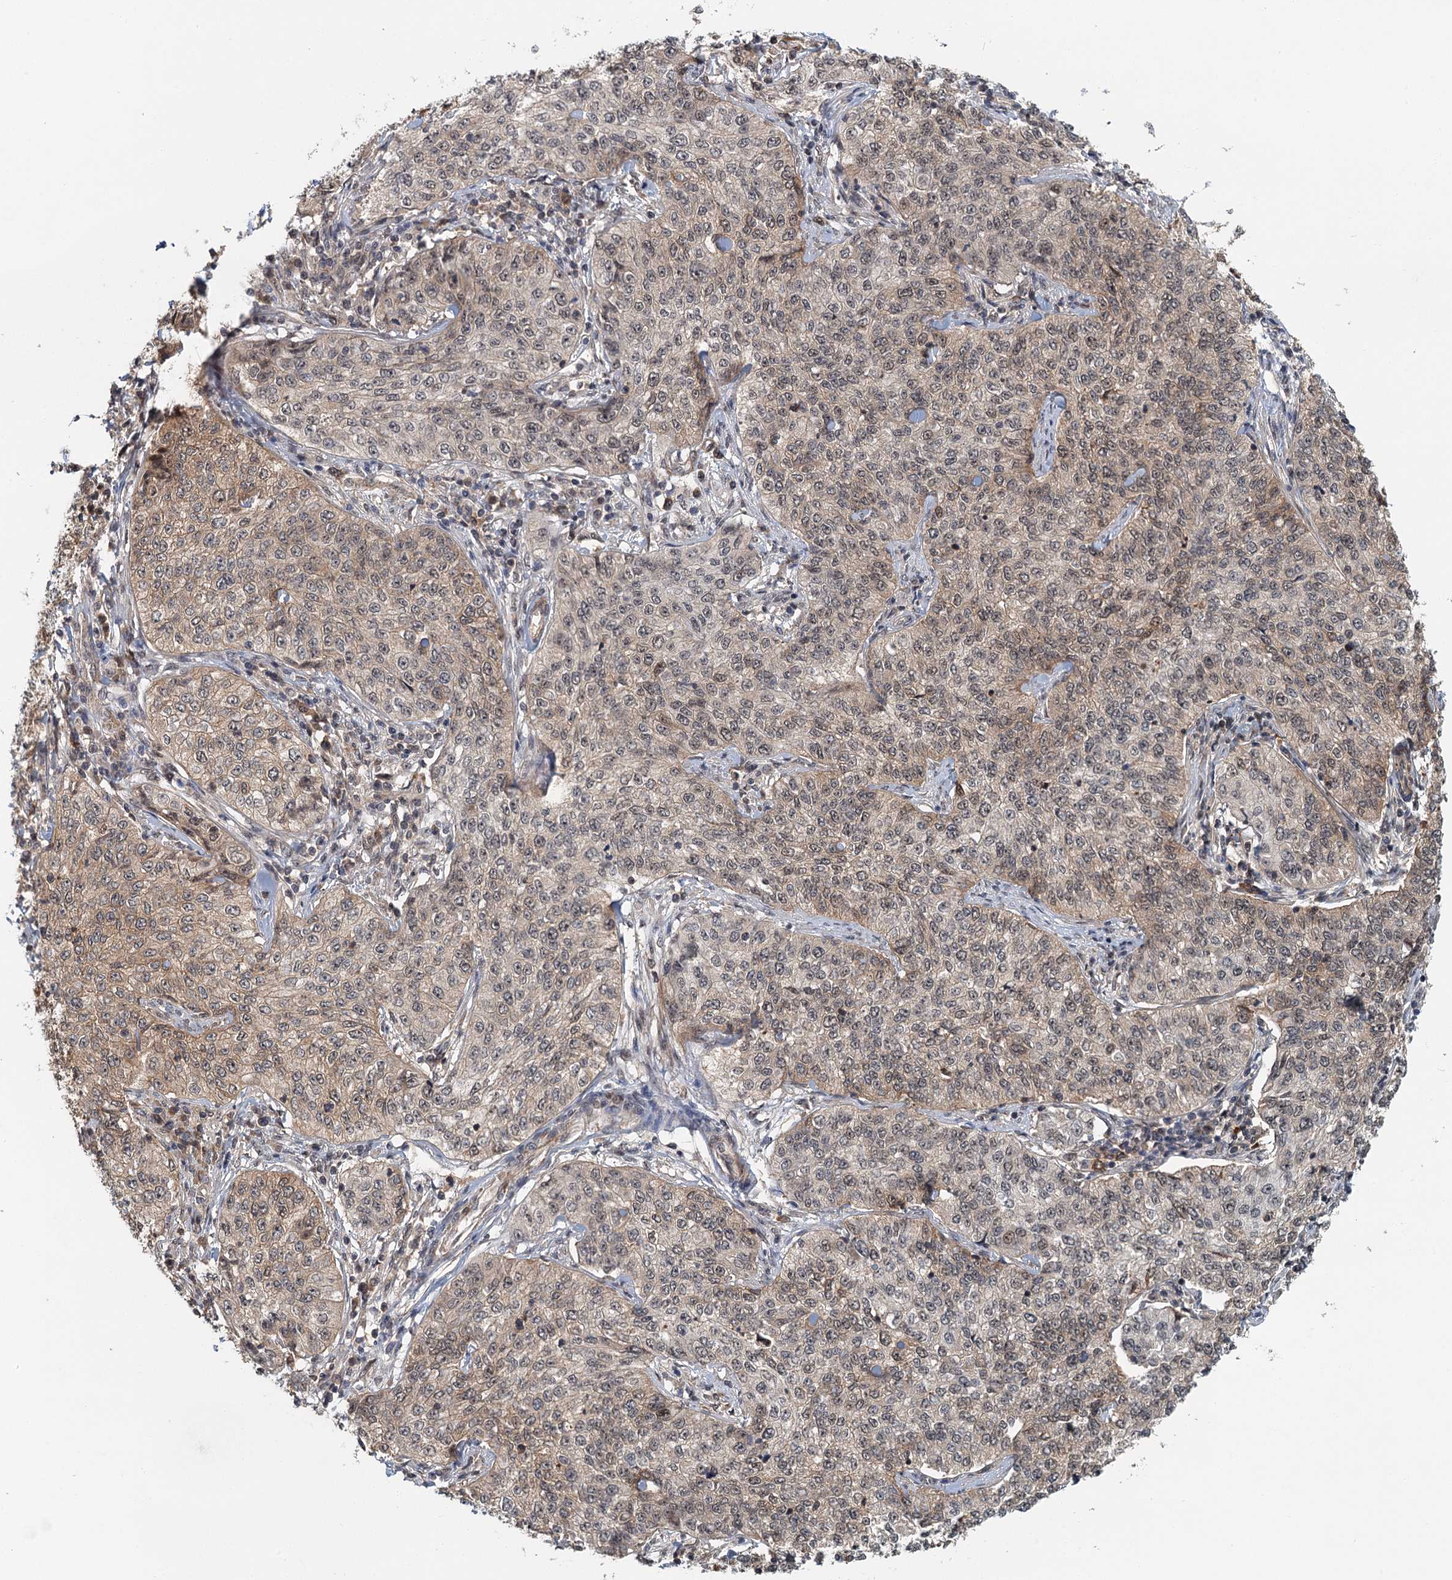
{"staining": {"intensity": "weak", "quantity": ">75%", "location": "cytoplasmic/membranous,nuclear"}, "tissue": "cervical cancer", "cell_type": "Tumor cells", "image_type": "cancer", "snomed": [{"axis": "morphology", "description": "Squamous cell carcinoma, NOS"}, {"axis": "topography", "description": "Cervix"}], "caption": "A histopathology image showing weak cytoplasmic/membranous and nuclear expression in about >75% of tumor cells in squamous cell carcinoma (cervical), as visualized by brown immunohistochemical staining.", "gene": "TAS2R42", "patient": {"sex": "female", "age": 35}}